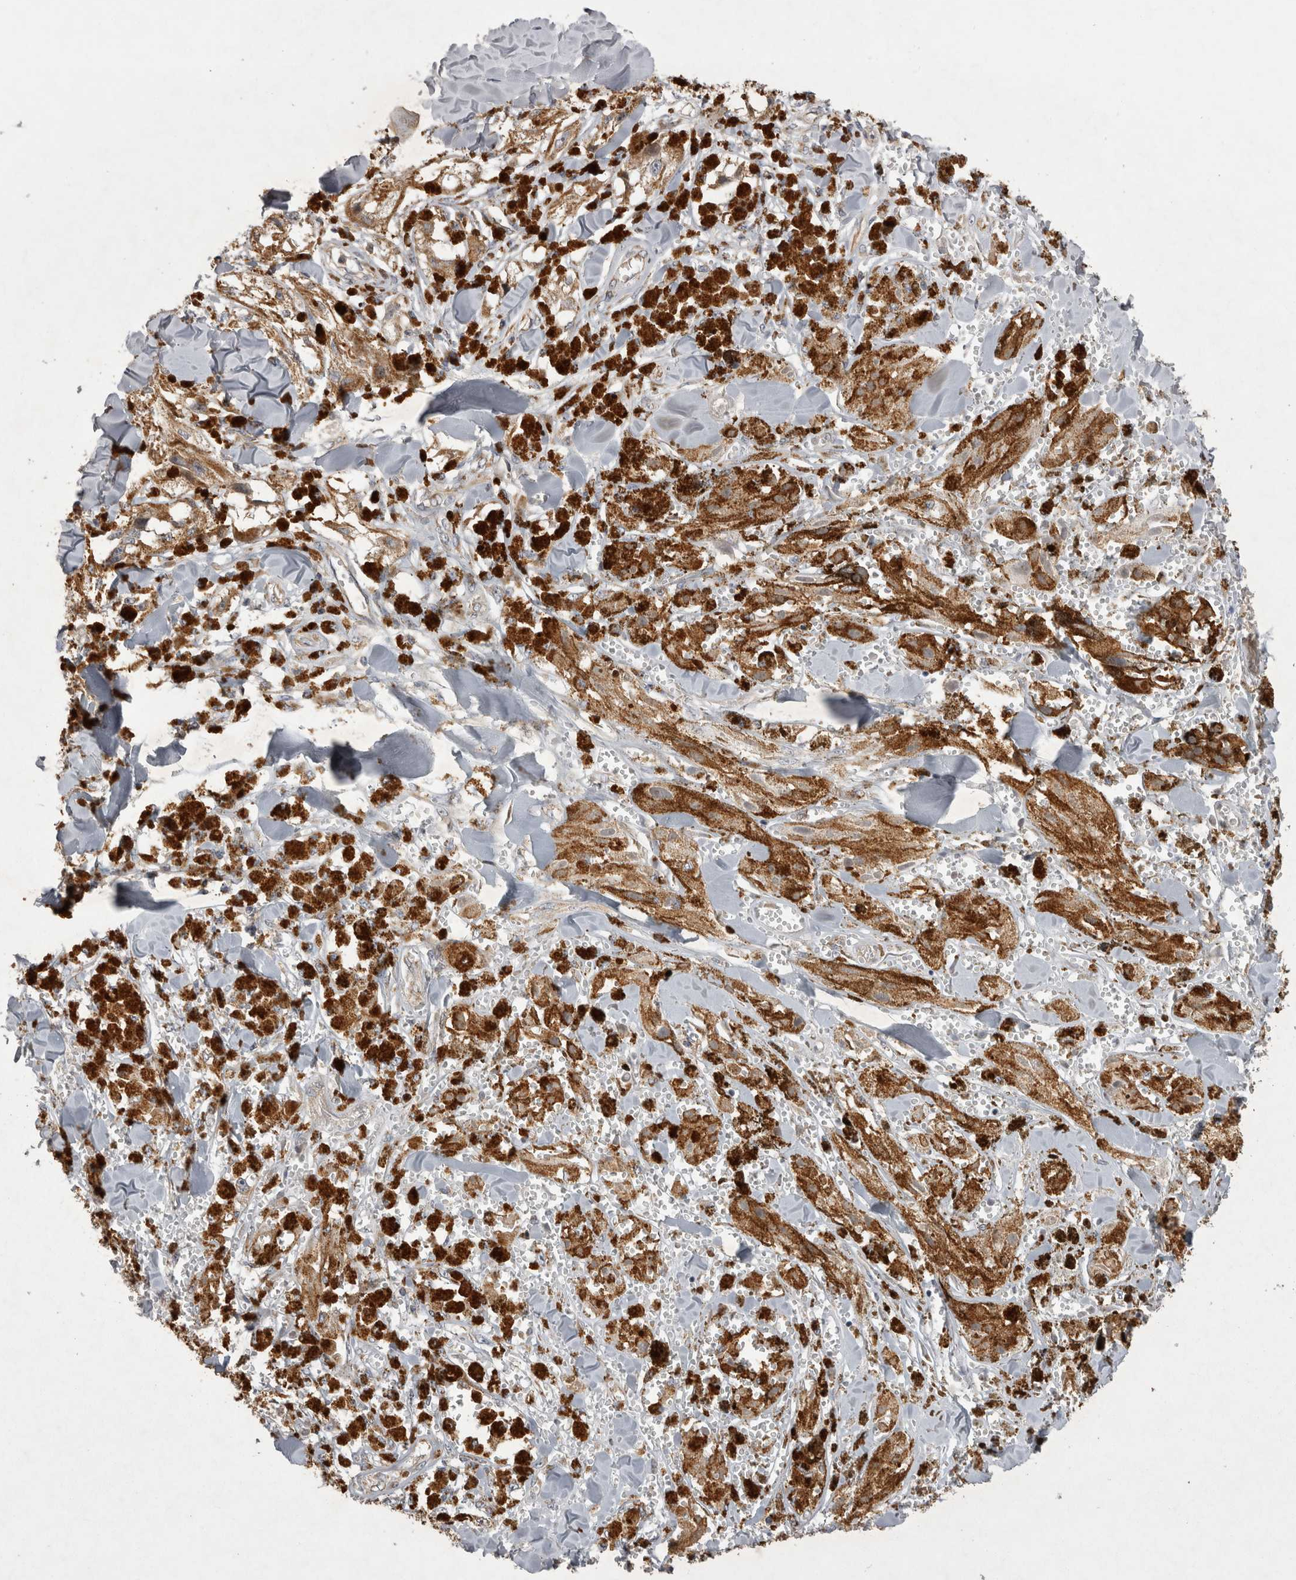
{"staining": {"intensity": "weak", "quantity": ">75%", "location": "cytoplasmic/membranous"}, "tissue": "melanoma", "cell_type": "Tumor cells", "image_type": "cancer", "snomed": [{"axis": "morphology", "description": "Malignant melanoma, NOS"}, {"axis": "topography", "description": "Skin"}], "caption": "Human melanoma stained for a protein (brown) displays weak cytoplasmic/membranous positive staining in about >75% of tumor cells.", "gene": "TSPOAP1", "patient": {"sex": "male", "age": 88}}